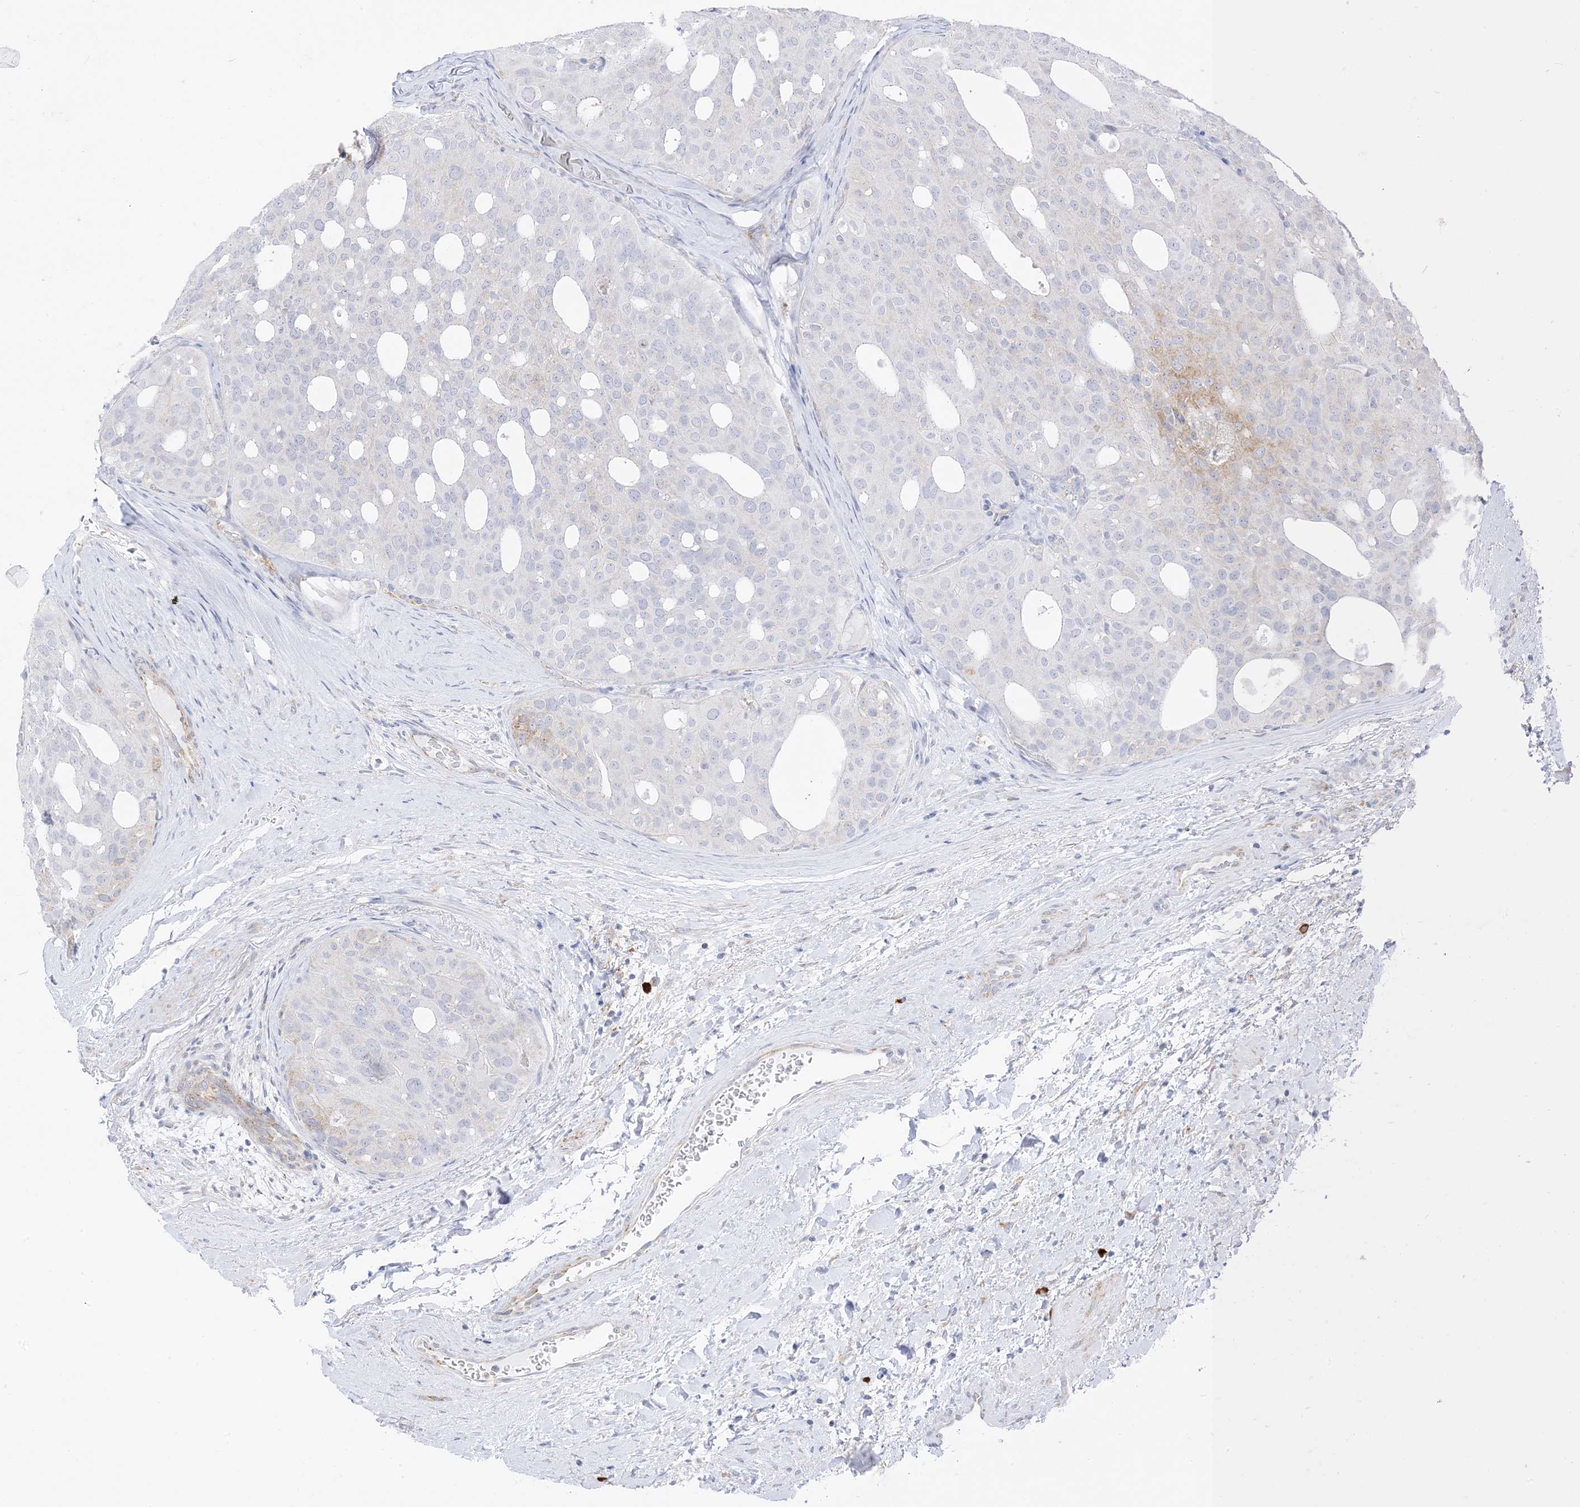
{"staining": {"intensity": "weak", "quantity": "<25%", "location": "cytoplasmic/membranous"}, "tissue": "thyroid cancer", "cell_type": "Tumor cells", "image_type": "cancer", "snomed": [{"axis": "morphology", "description": "Follicular adenoma carcinoma, NOS"}, {"axis": "topography", "description": "Thyroid gland"}], "caption": "This is a photomicrograph of IHC staining of thyroid cancer, which shows no staining in tumor cells.", "gene": "RAC1", "patient": {"sex": "male", "age": 75}}